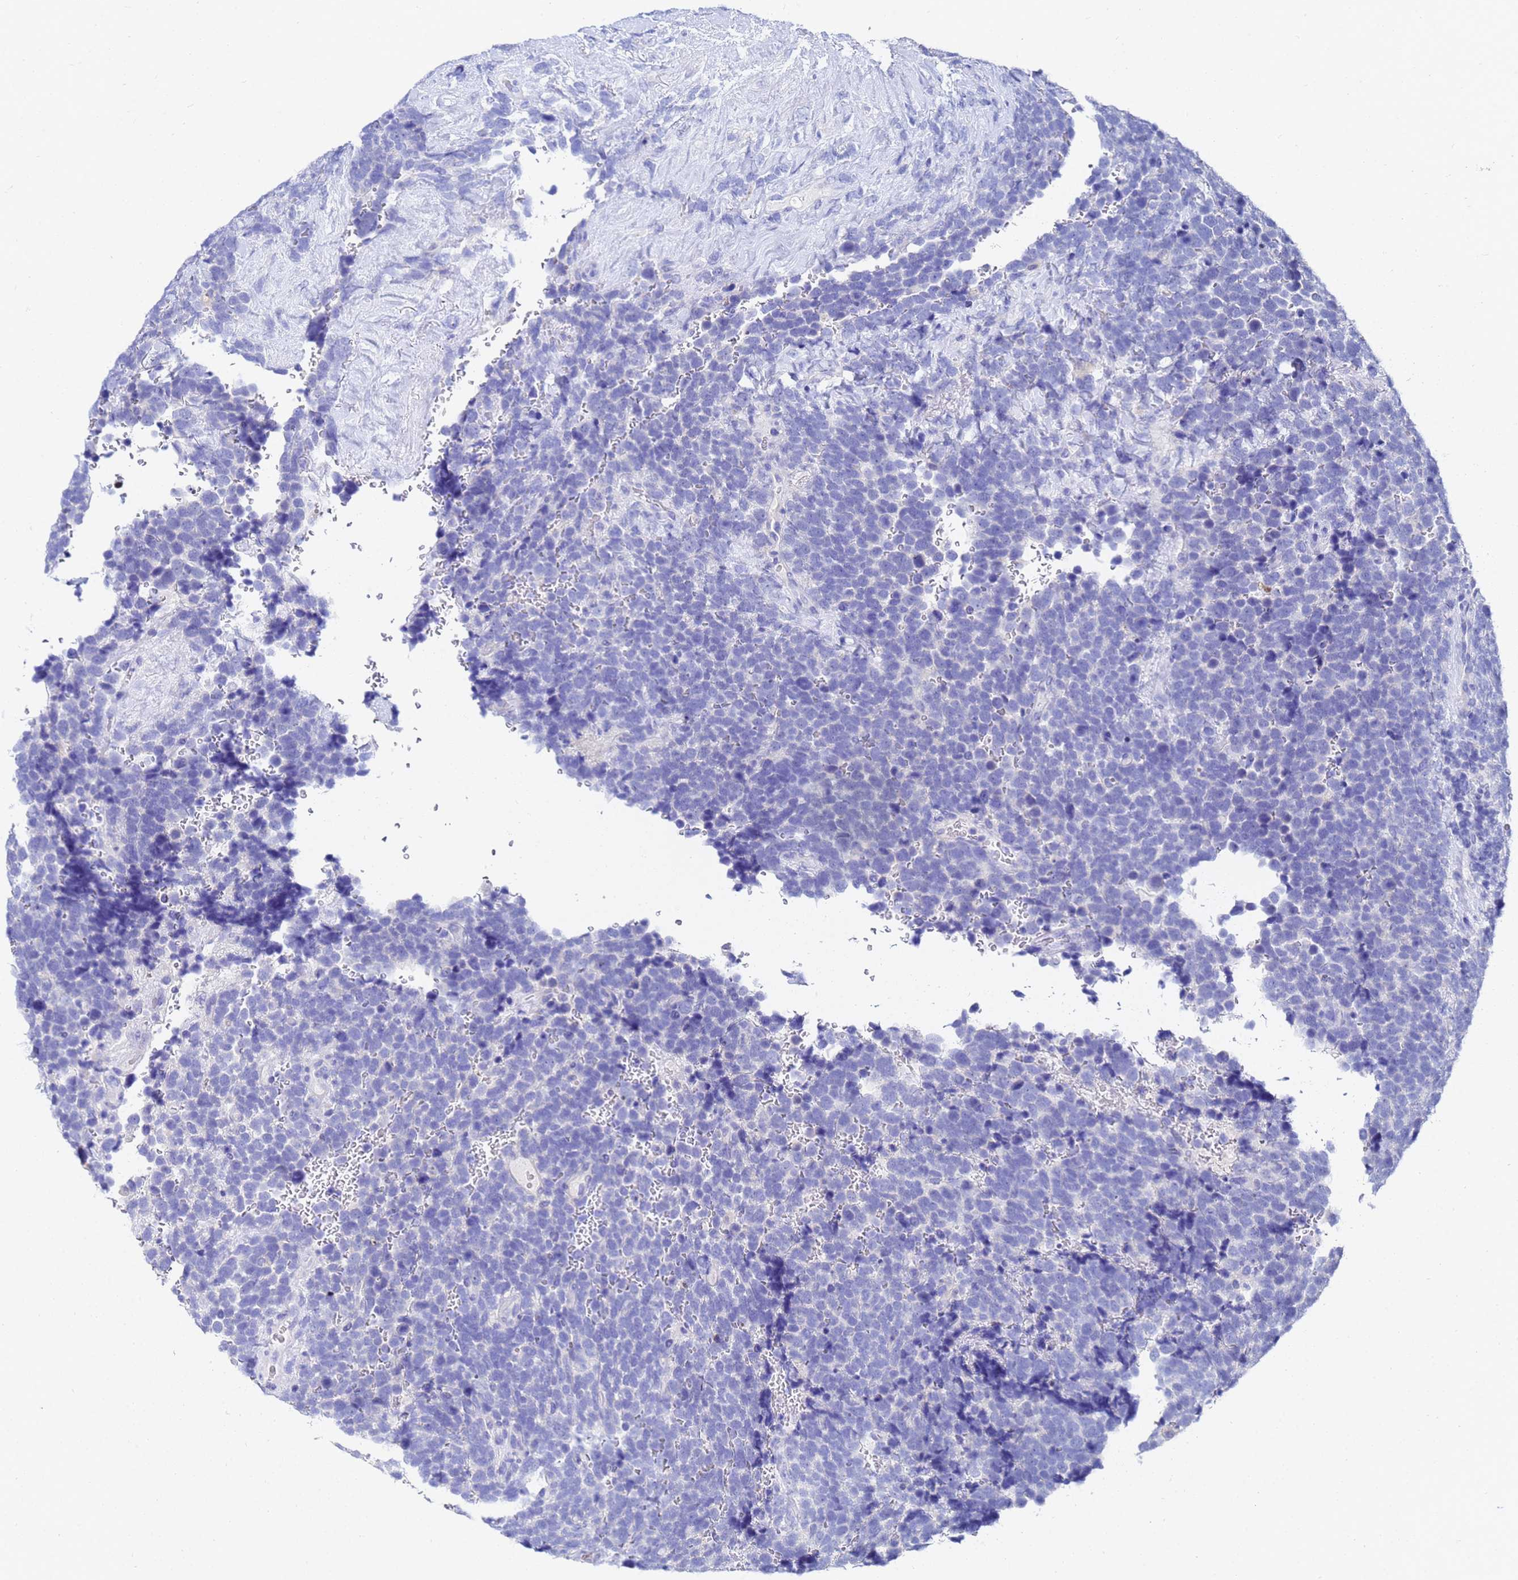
{"staining": {"intensity": "negative", "quantity": "none", "location": "none"}, "tissue": "urothelial cancer", "cell_type": "Tumor cells", "image_type": "cancer", "snomed": [{"axis": "morphology", "description": "Urothelial carcinoma, High grade"}, {"axis": "topography", "description": "Urinary bladder"}], "caption": "Immunohistochemical staining of urothelial cancer reveals no significant positivity in tumor cells.", "gene": "C2orf72", "patient": {"sex": "female", "age": 82}}